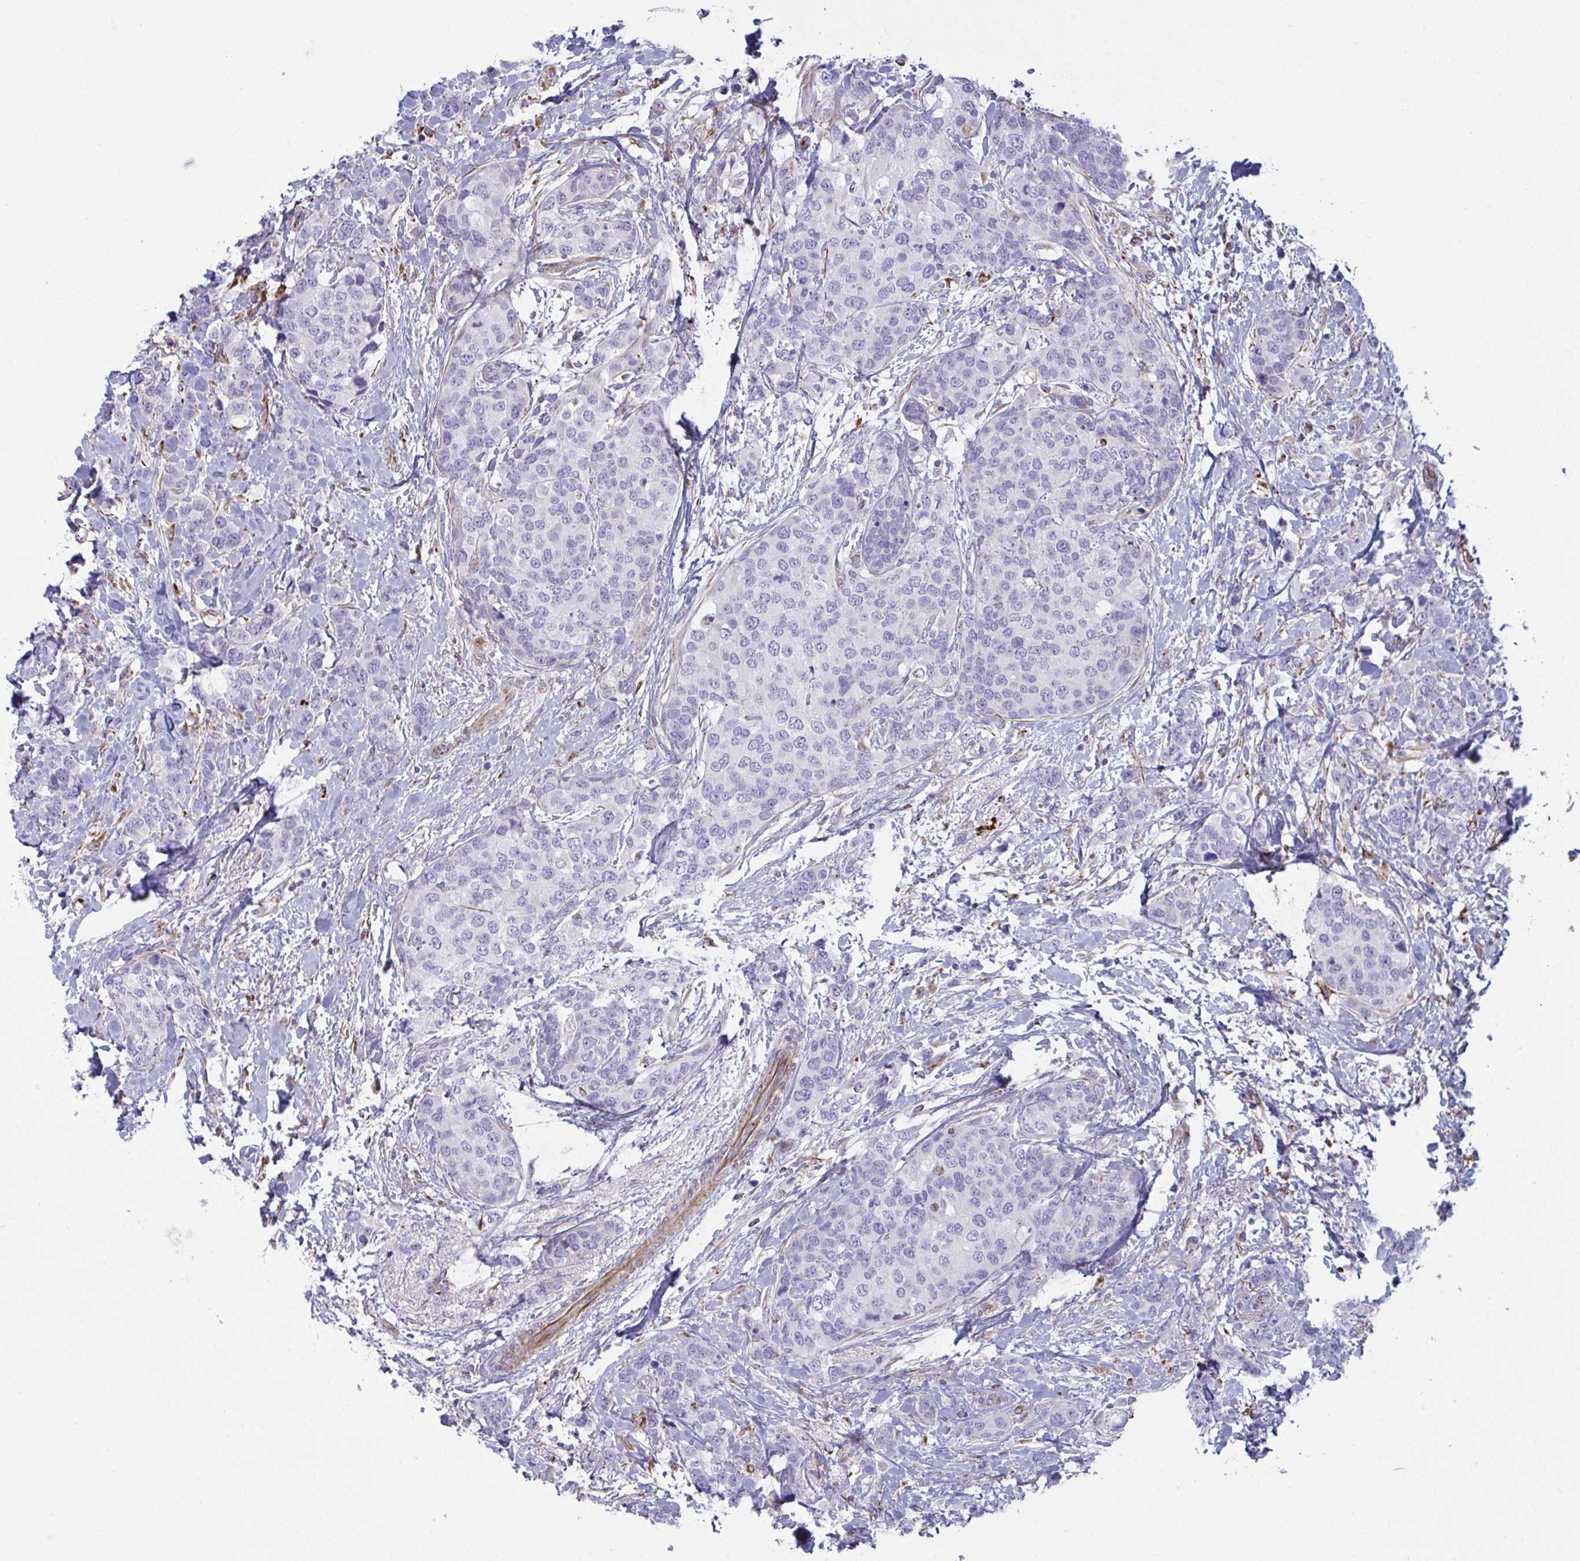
{"staining": {"intensity": "negative", "quantity": "none", "location": "none"}, "tissue": "breast cancer", "cell_type": "Tumor cells", "image_type": "cancer", "snomed": [{"axis": "morphology", "description": "Lobular carcinoma"}, {"axis": "topography", "description": "Breast"}], "caption": "Immunohistochemistry (IHC) of human breast cancer (lobular carcinoma) exhibits no staining in tumor cells. (DAB immunohistochemistry with hematoxylin counter stain).", "gene": "DCBLD1", "patient": {"sex": "female", "age": 59}}